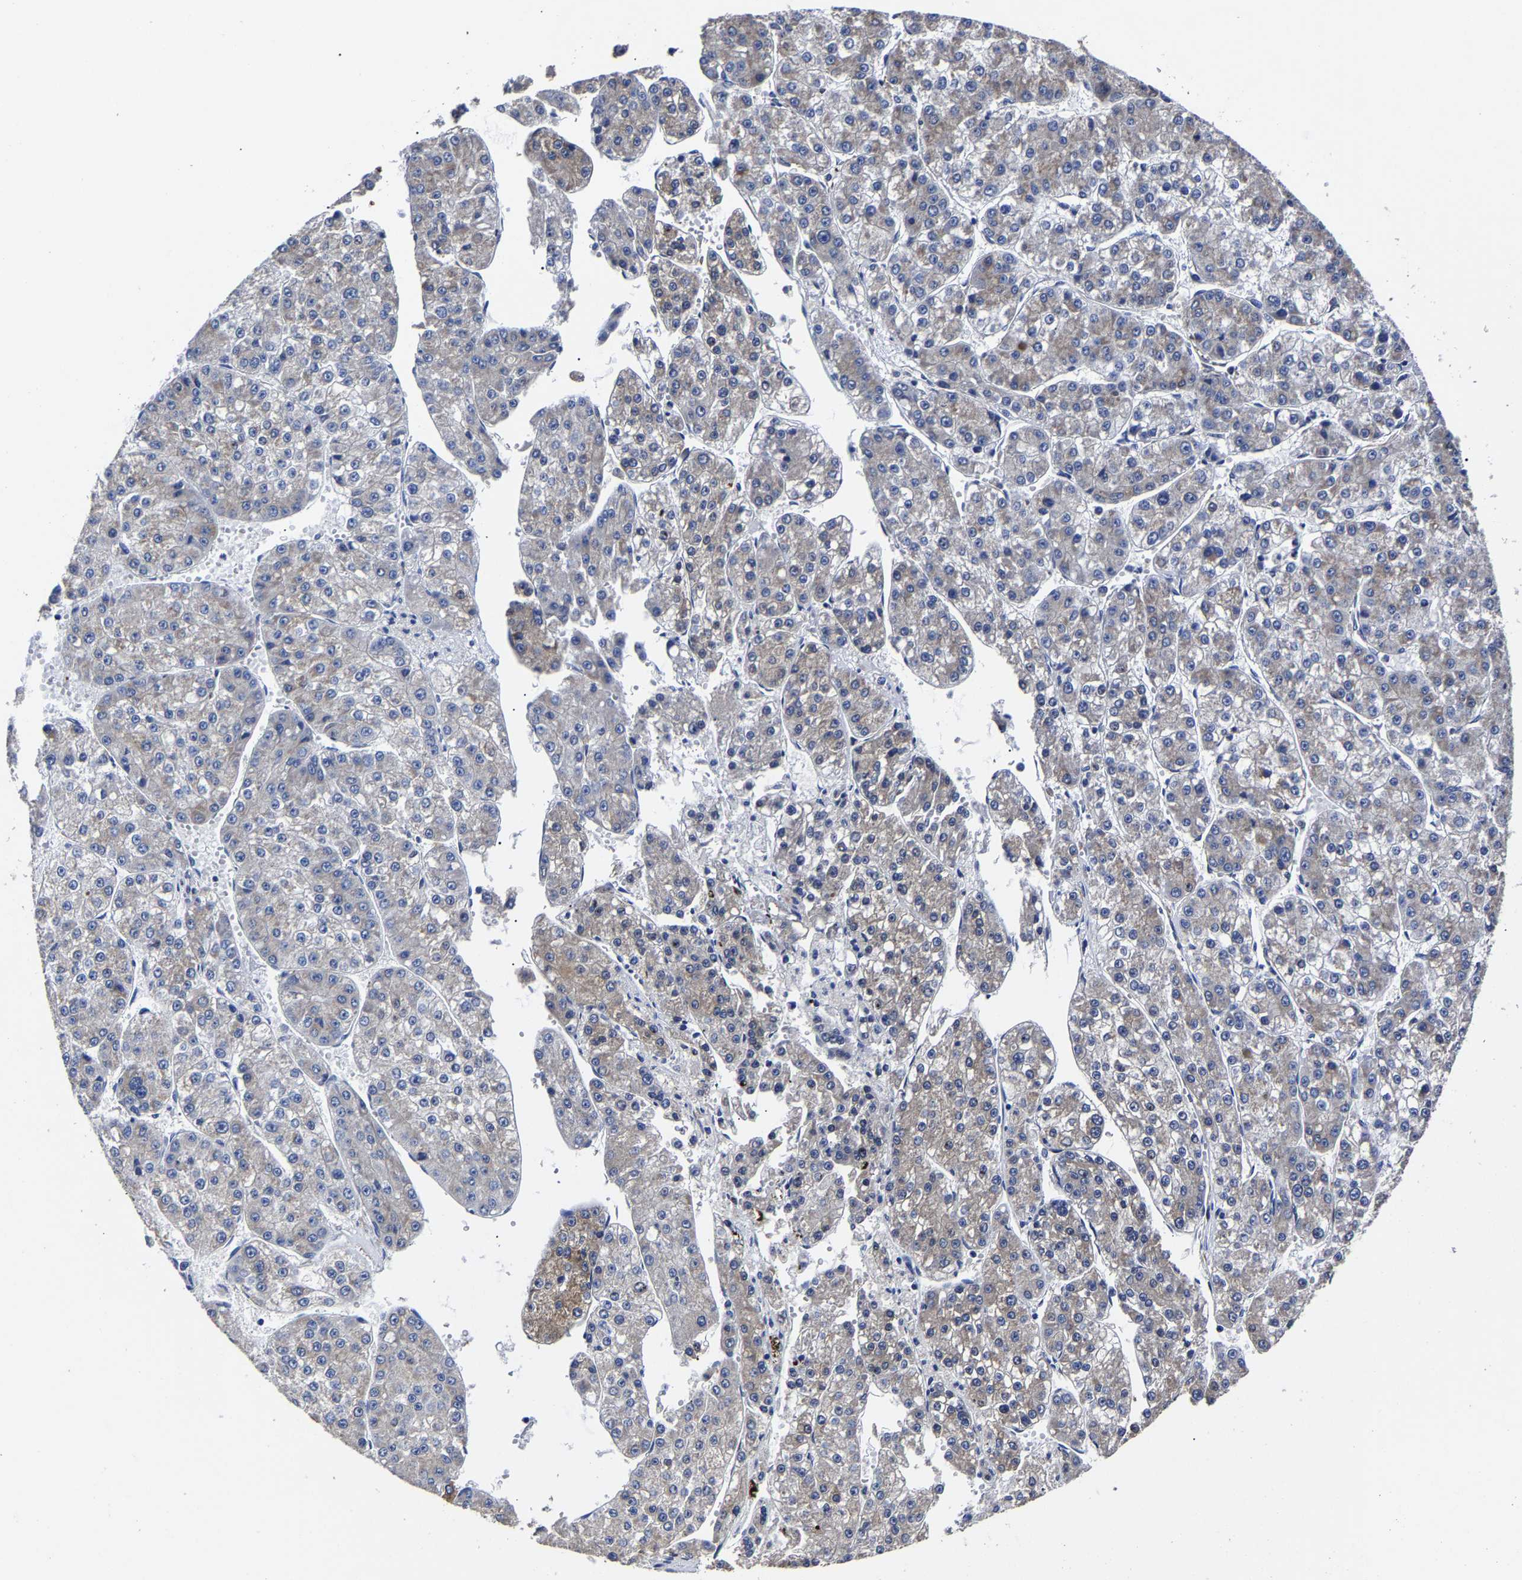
{"staining": {"intensity": "weak", "quantity": "25%-75%", "location": "cytoplasmic/membranous"}, "tissue": "liver cancer", "cell_type": "Tumor cells", "image_type": "cancer", "snomed": [{"axis": "morphology", "description": "Carcinoma, Hepatocellular, NOS"}, {"axis": "topography", "description": "Liver"}], "caption": "Brown immunohistochemical staining in human liver hepatocellular carcinoma reveals weak cytoplasmic/membranous expression in approximately 25%-75% of tumor cells. (brown staining indicates protein expression, while blue staining denotes nuclei).", "gene": "AASS", "patient": {"sex": "female", "age": 73}}